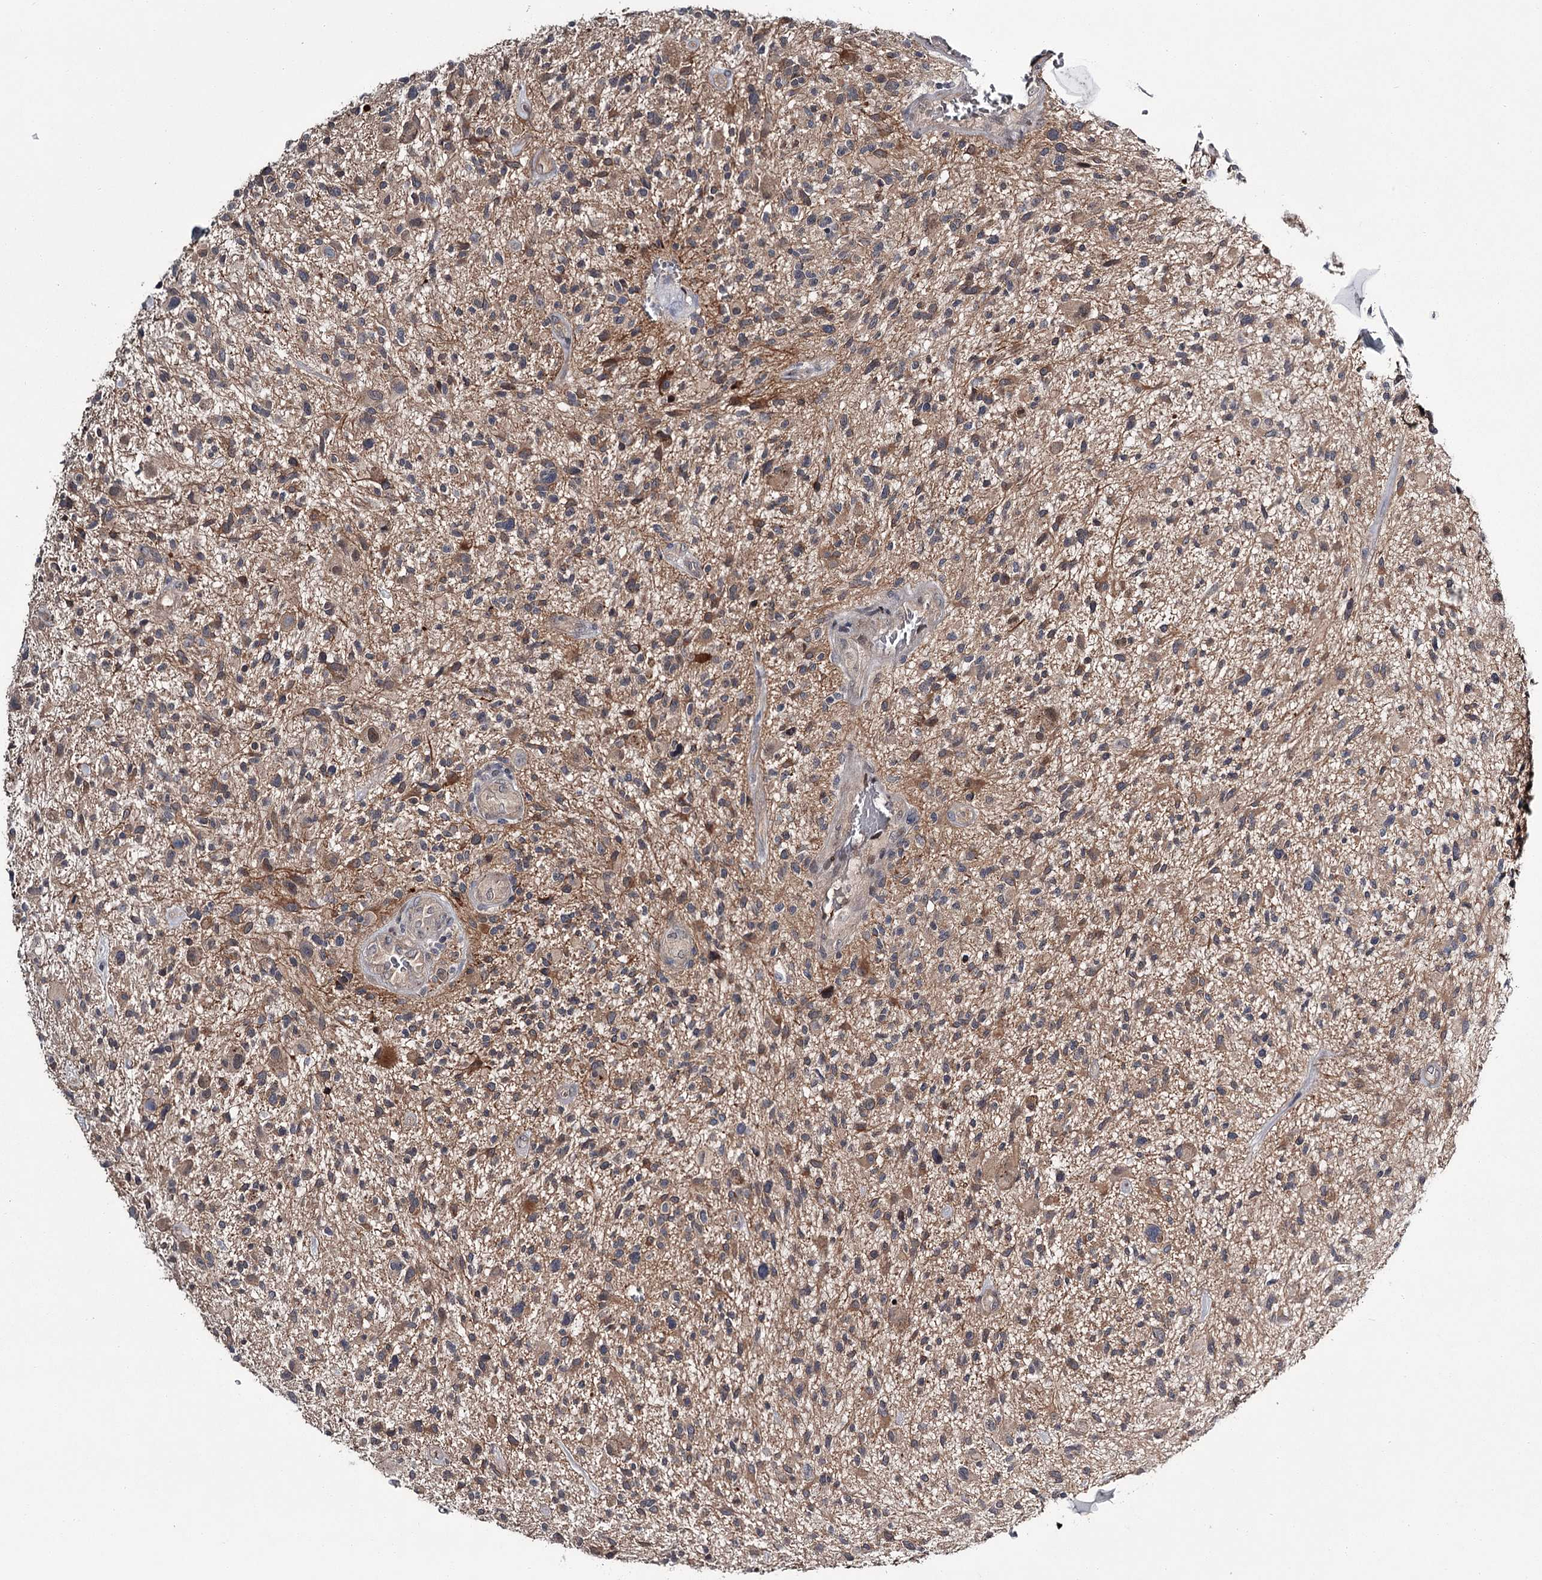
{"staining": {"intensity": "moderate", "quantity": "<25%", "location": "cytoplasmic/membranous"}, "tissue": "glioma", "cell_type": "Tumor cells", "image_type": "cancer", "snomed": [{"axis": "morphology", "description": "Glioma, malignant, High grade"}, {"axis": "topography", "description": "Brain"}], "caption": "Tumor cells demonstrate low levels of moderate cytoplasmic/membranous expression in approximately <25% of cells in human malignant high-grade glioma.", "gene": "DAO", "patient": {"sex": "male", "age": 47}}